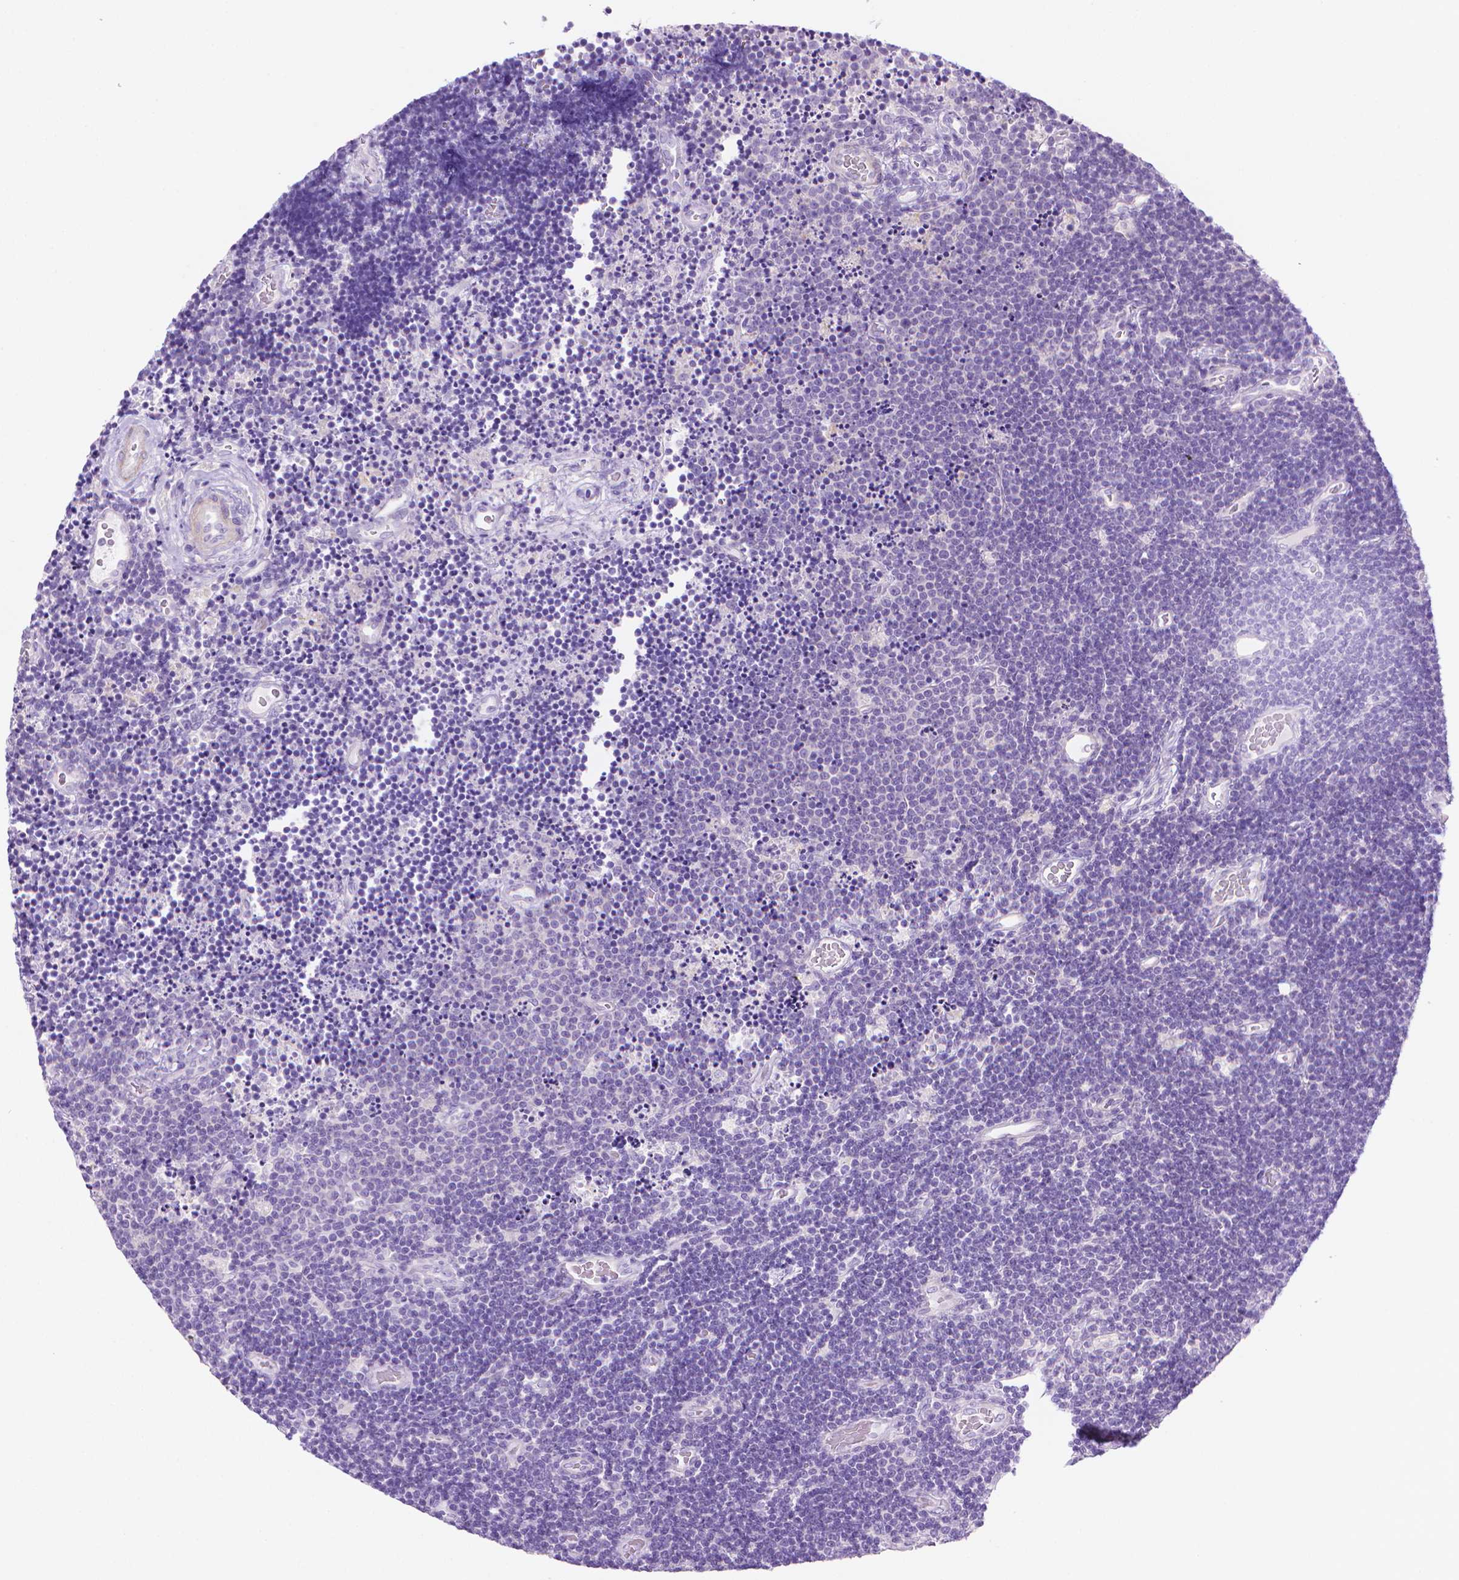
{"staining": {"intensity": "negative", "quantity": "none", "location": "none"}, "tissue": "lymphoma", "cell_type": "Tumor cells", "image_type": "cancer", "snomed": [{"axis": "morphology", "description": "Malignant lymphoma, non-Hodgkin's type, Low grade"}, {"axis": "topography", "description": "Brain"}], "caption": "Photomicrograph shows no protein positivity in tumor cells of low-grade malignant lymphoma, non-Hodgkin's type tissue.", "gene": "FASN", "patient": {"sex": "female", "age": 66}}